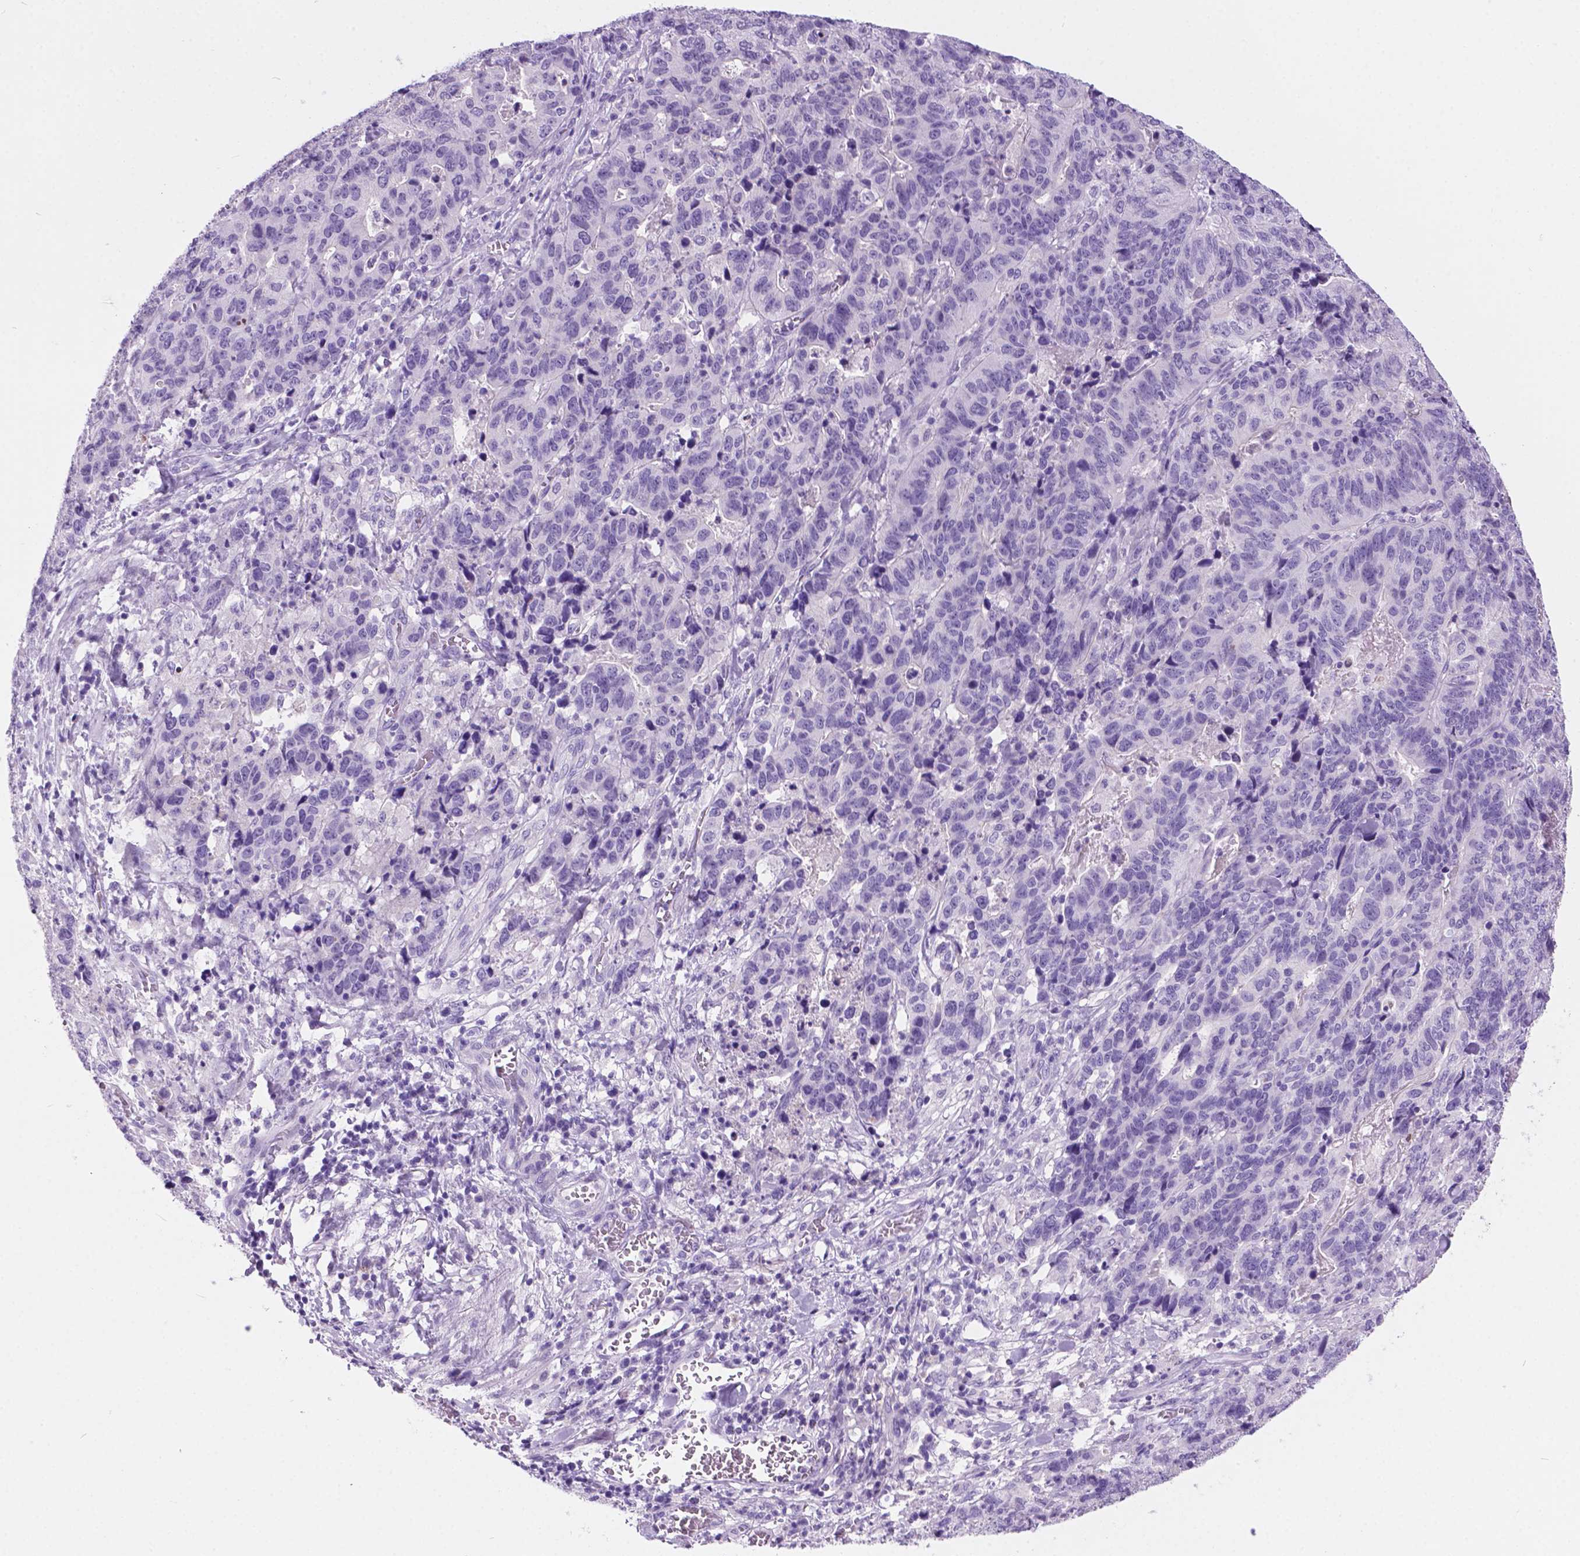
{"staining": {"intensity": "negative", "quantity": "none", "location": "none"}, "tissue": "stomach cancer", "cell_type": "Tumor cells", "image_type": "cancer", "snomed": [{"axis": "morphology", "description": "Adenocarcinoma, NOS"}, {"axis": "topography", "description": "Stomach, upper"}], "caption": "Immunohistochemical staining of stomach cancer demonstrates no significant expression in tumor cells. (DAB (3,3'-diaminobenzidine) IHC with hematoxylin counter stain).", "gene": "ARMS2", "patient": {"sex": "female", "age": 67}}